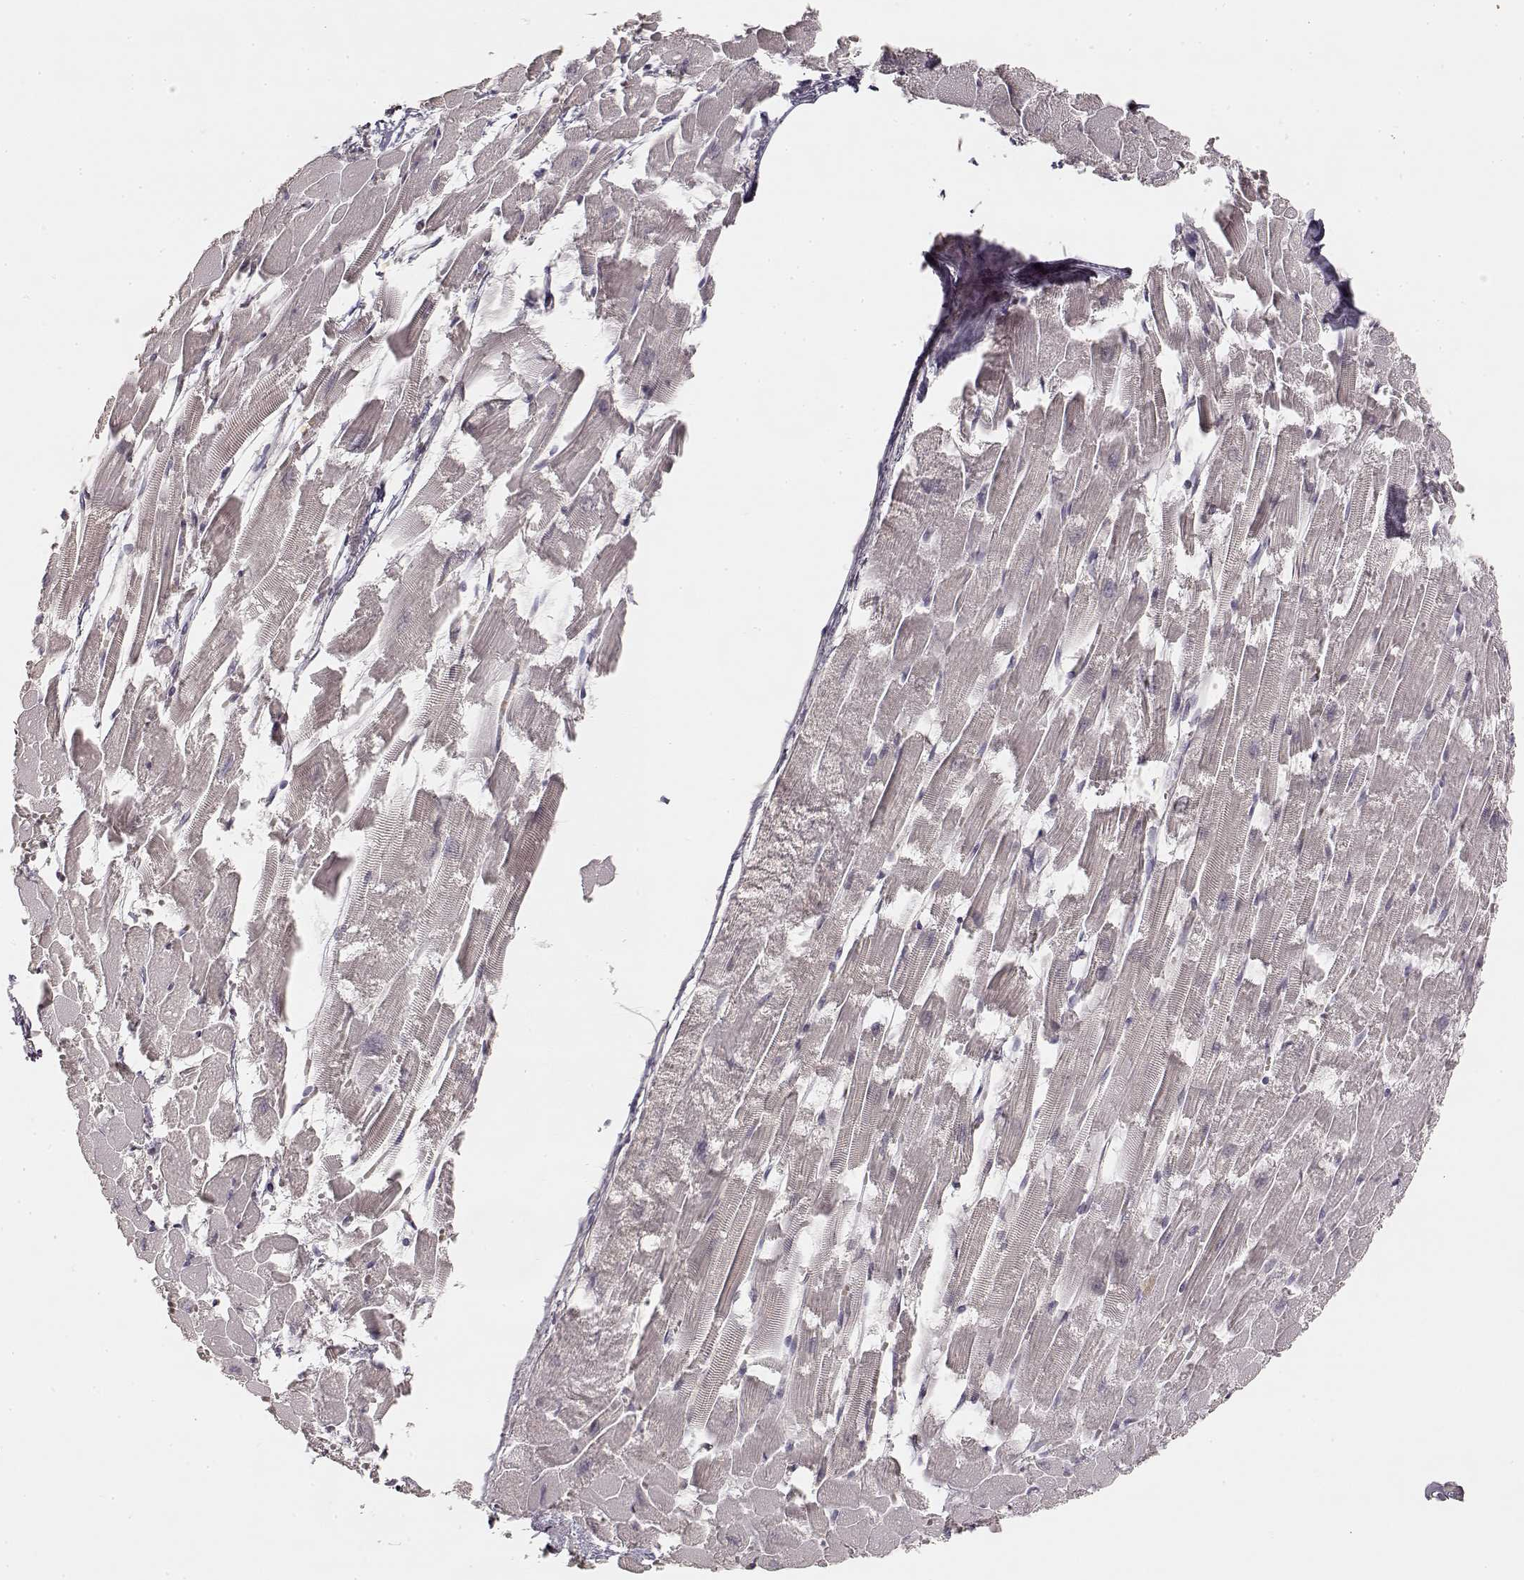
{"staining": {"intensity": "negative", "quantity": "none", "location": "none"}, "tissue": "heart muscle", "cell_type": "Cardiomyocytes", "image_type": "normal", "snomed": [{"axis": "morphology", "description": "Normal tissue, NOS"}, {"axis": "topography", "description": "Heart"}], "caption": "DAB (3,3'-diaminobenzidine) immunohistochemical staining of unremarkable human heart muscle reveals no significant positivity in cardiomyocytes. (DAB (3,3'-diaminobenzidine) immunohistochemistry with hematoxylin counter stain).", "gene": "LAMC2", "patient": {"sex": "female", "age": 52}}